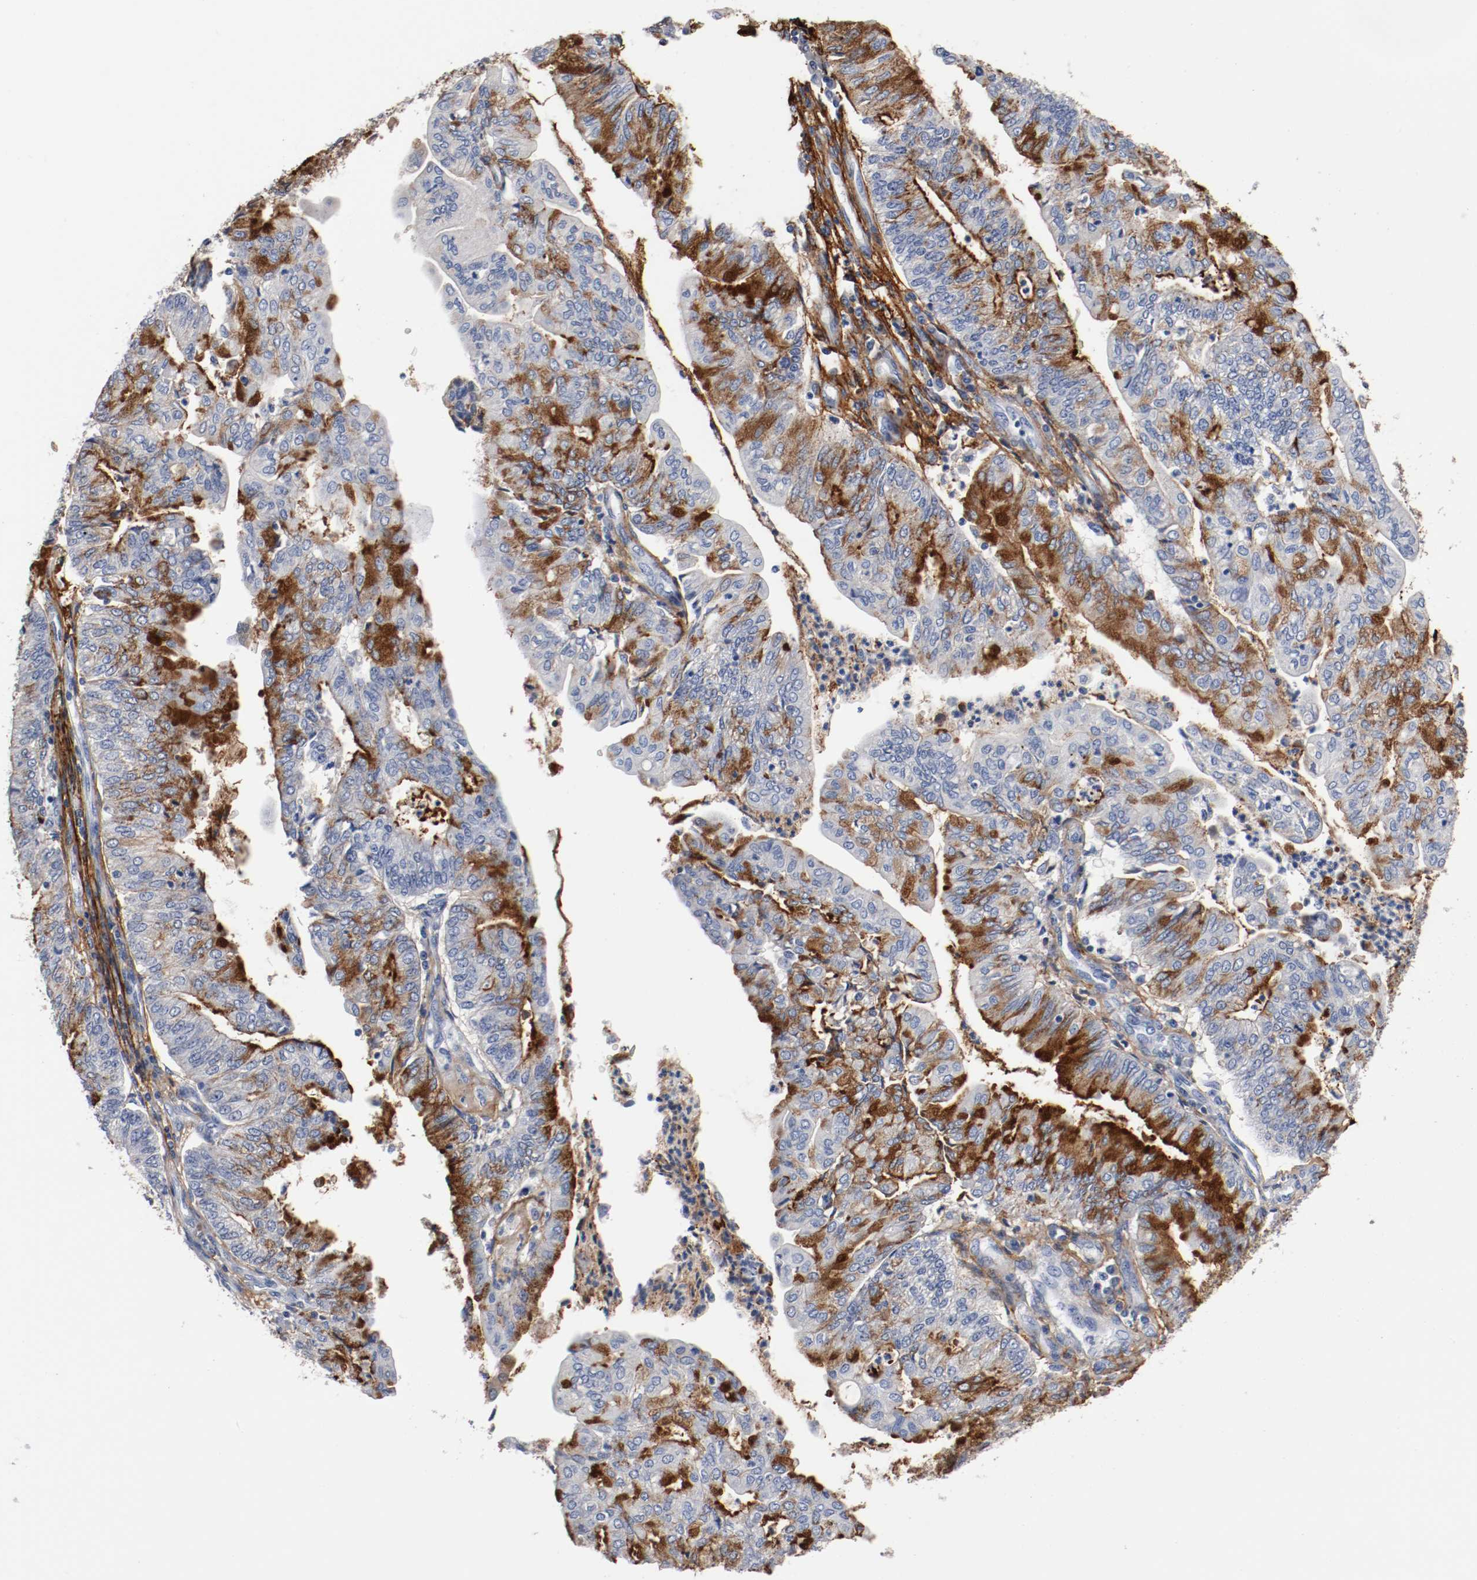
{"staining": {"intensity": "strong", "quantity": "25%-75%", "location": "cytoplasmic/membranous"}, "tissue": "endometrial cancer", "cell_type": "Tumor cells", "image_type": "cancer", "snomed": [{"axis": "morphology", "description": "Adenocarcinoma, NOS"}, {"axis": "topography", "description": "Endometrium"}], "caption": "Strong cytoplasmic/membranous protein expression is seen in approximately 25%-75% of tumor cells in endometrial cancer (adenocarcinoma). The staining is performed using DAB brown chromogen to label protein expression. The nuclei are counter-stained blue using hematoxylin.", "gene": "TNC", "patient": {"sex": "female", "age": 59}}